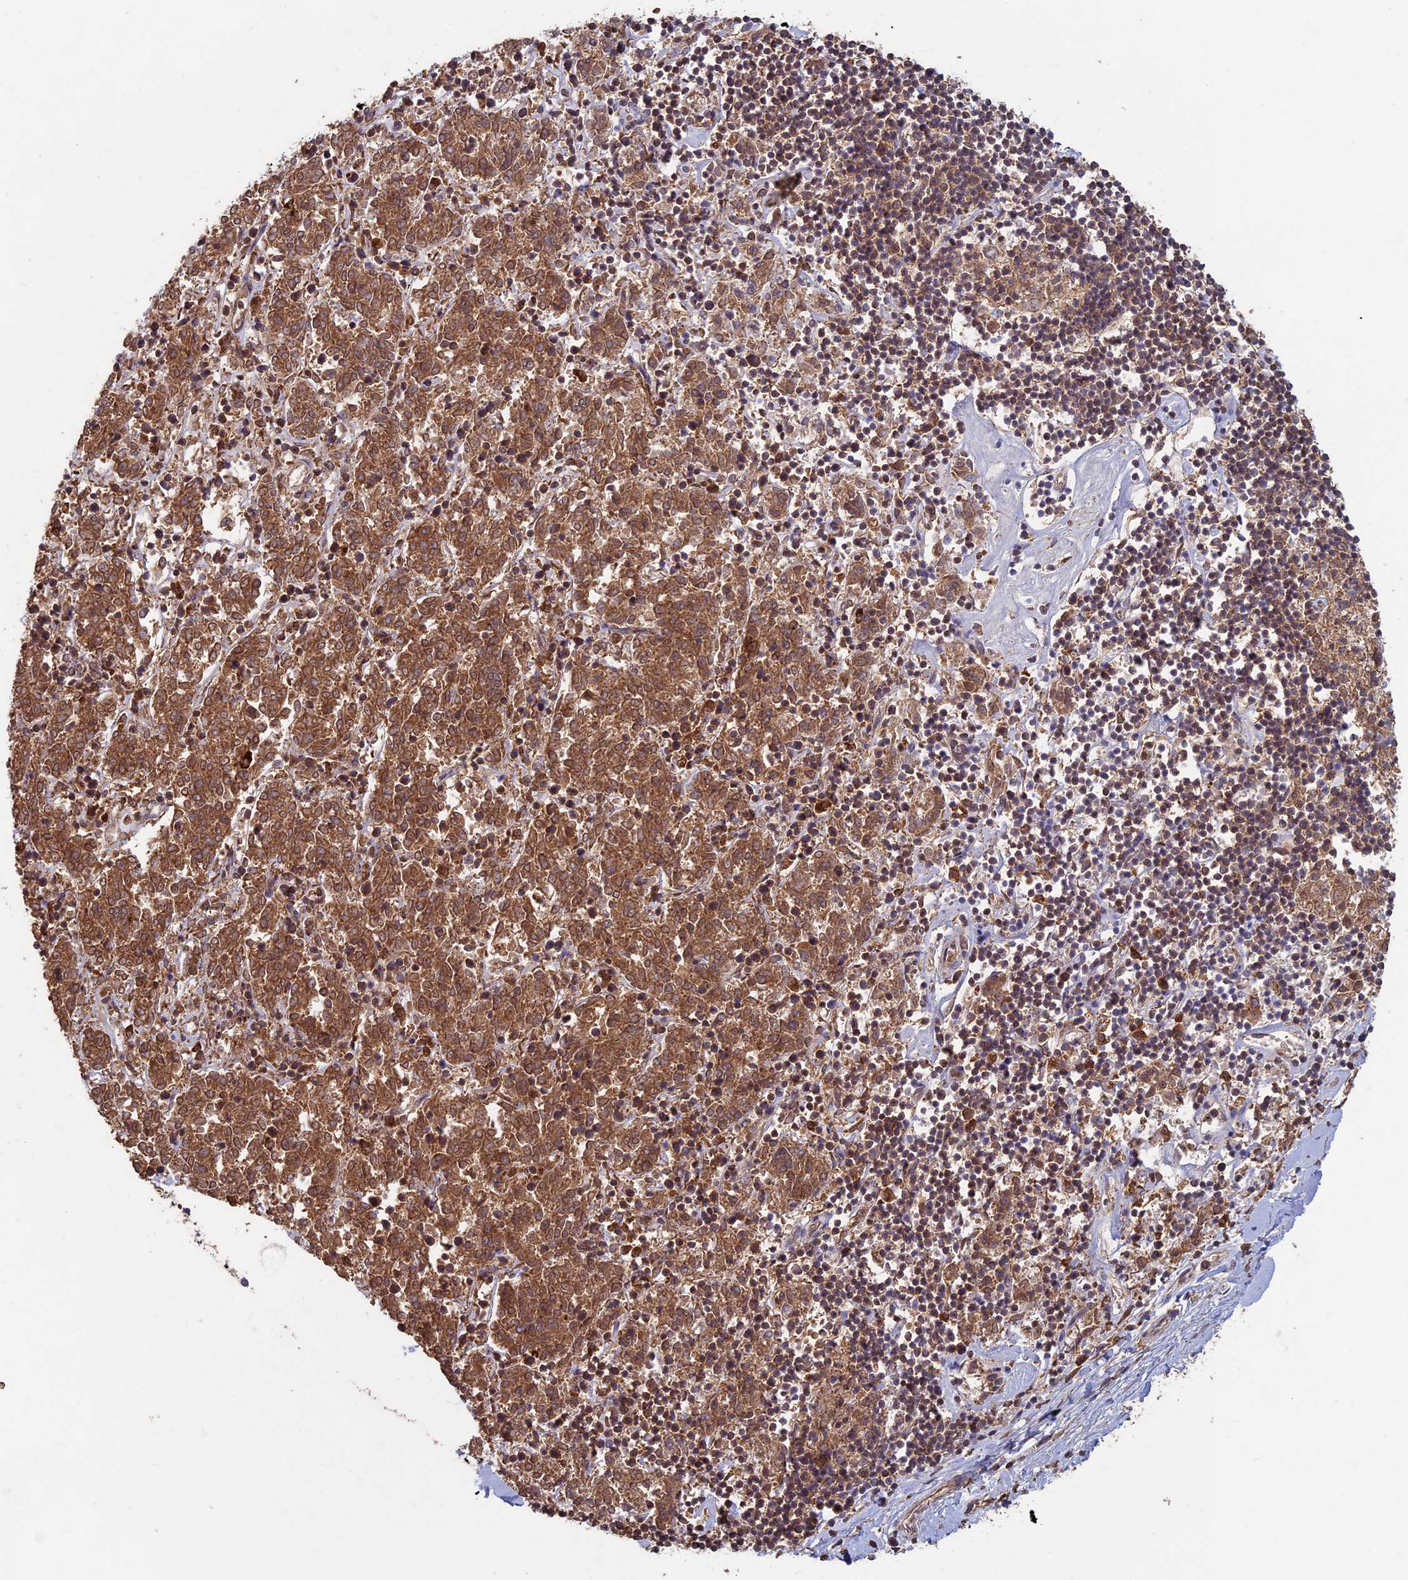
{"staining": {"intensity": "moderate", "quantity": ">75%", "location": "cytoplasmic/membranous"}, "tissue": "melanoma", "cell_type": "Tumor cells", "image_type": "cancer", "snomed": [{"axis": "morphology", "description": "Malignant melanoma, NOS"}, {"axis": "topography", "description": "Skin"}], "caption": "The histopathology image exhibits immunohistochemical staining of melanoma. There is moderate cytoplasmic/membranous expression is present in approximately >75% of tumor cells.", "gene": "RCCD1", "patient": {"sex": "female", "age": 72}}